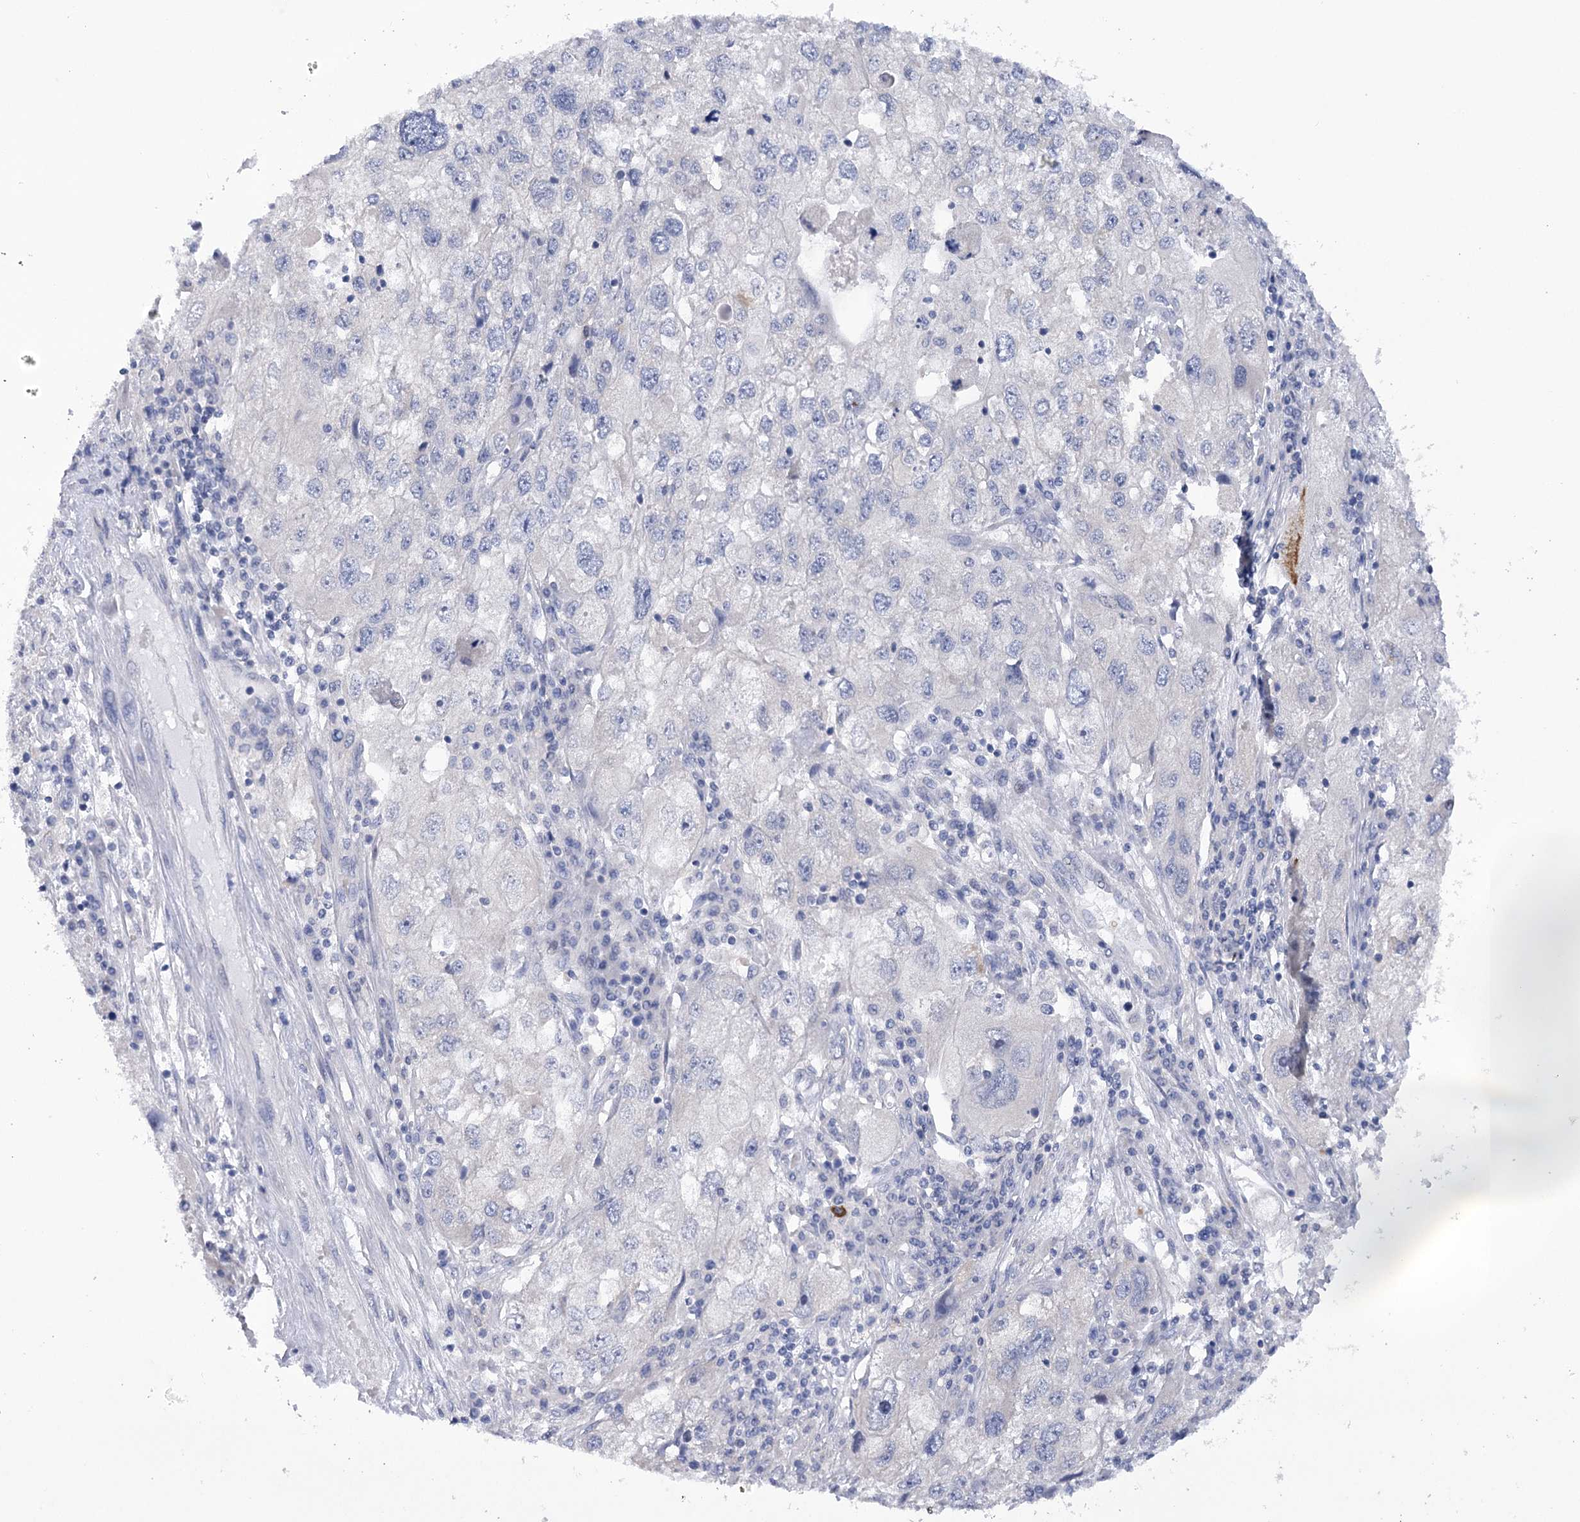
{"staining": {"intensity": "negative", "quantity": "none", "location": "none"}, "tissue": "endometrial cancer", "cell_type": "Tumor cells", "image_type": "cancer", "snomed": [{"axis": "morphology", "description": "Adenocarcinoma, NOS"}, {"axis": "topography", "description": "Endometrium"}], "caption": "There is no significant expression in tumor cells of endometrial adenocarcinoma.", "gene": "DCUN1D1", "patient": {"sex": "female", "age": 49}}